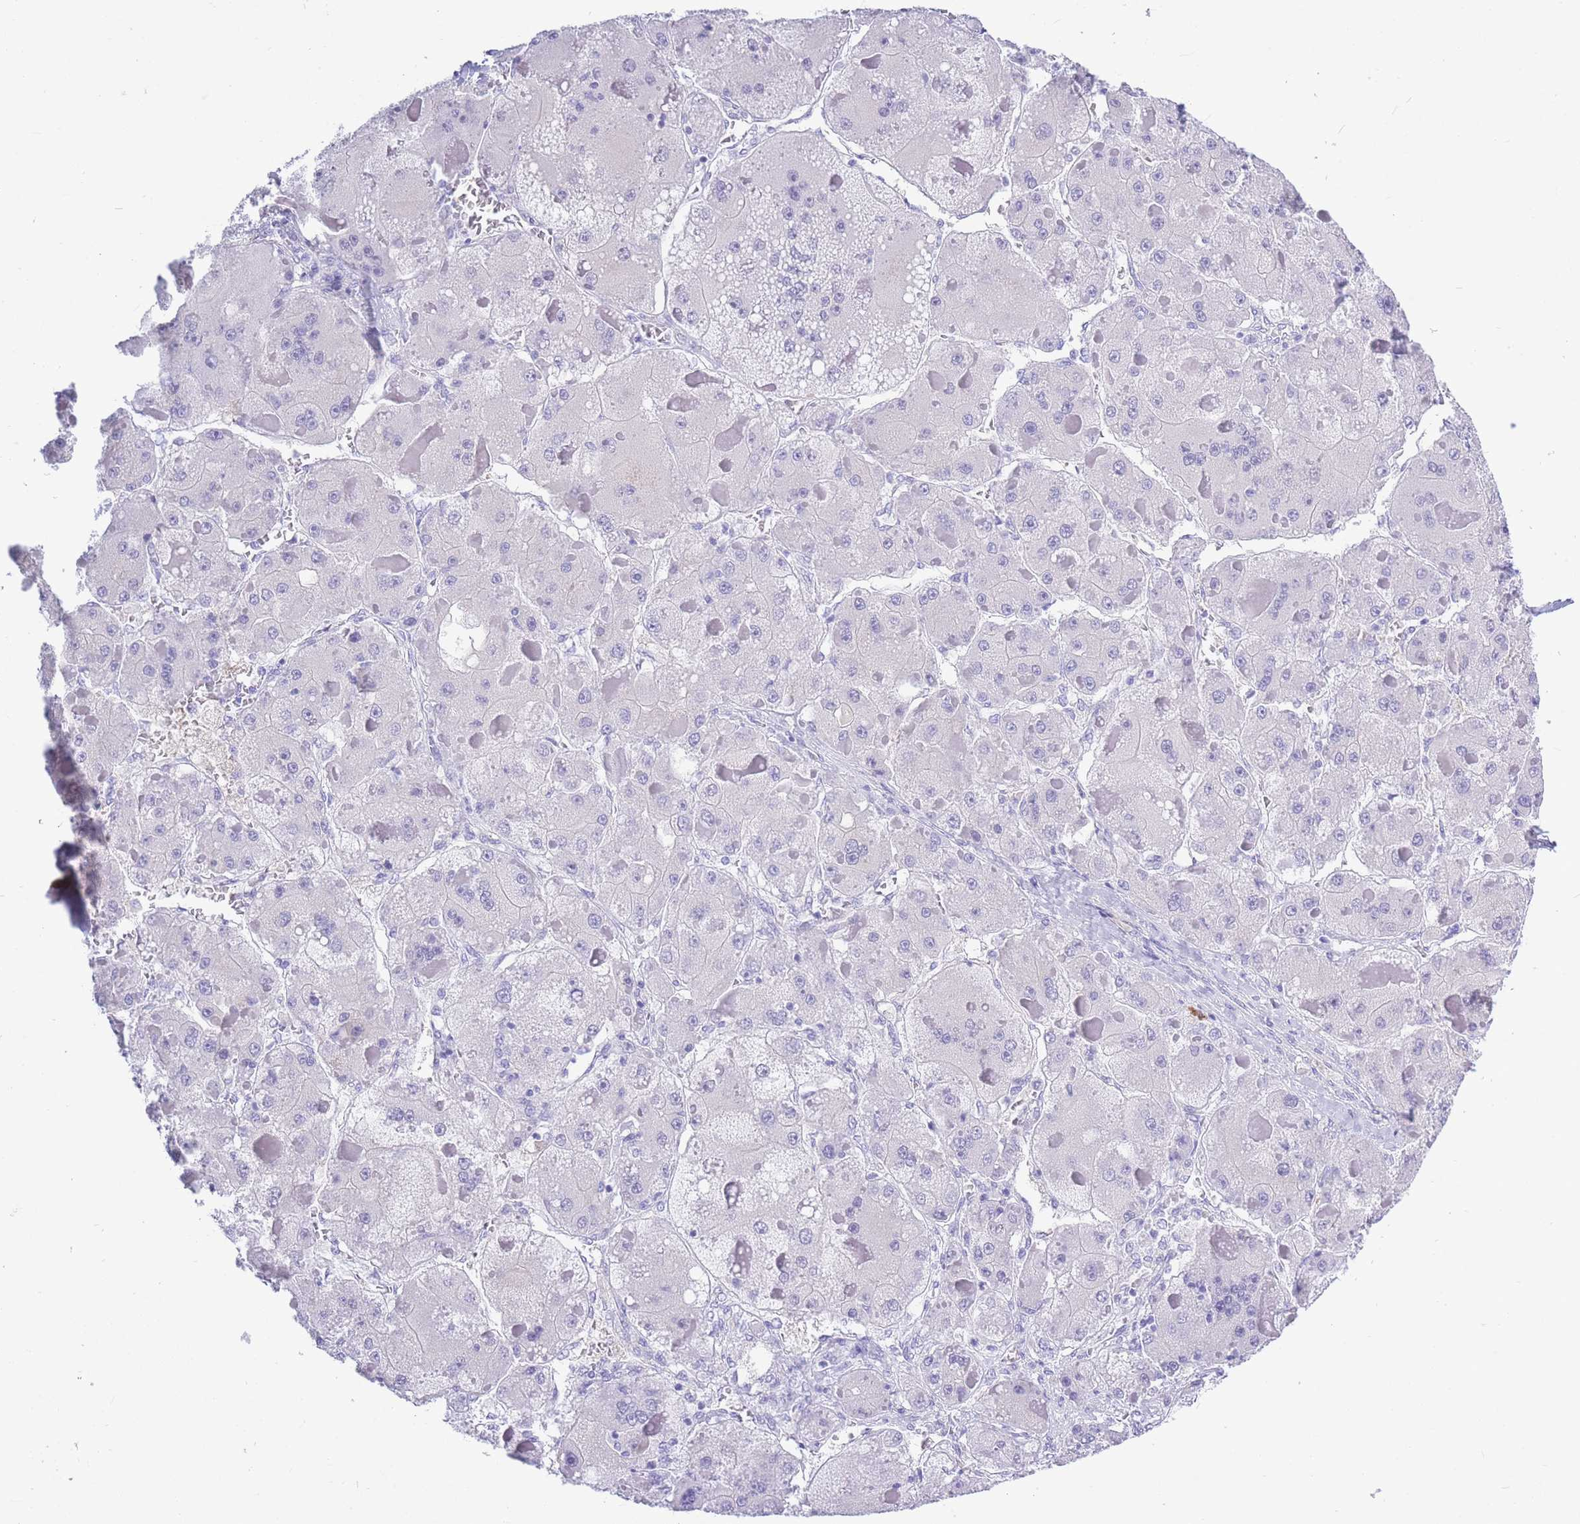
{"staining": {"intensity": "negative", "quantity": "none", "location": "none"}, "tissue": "liver cancer", "cell_type": "Tumor cells", "image_type": "cancer", "snomed": [{"axis": "morphology", "description": "Carcinoma, Hepatocellular, NOS"}, {"axis": "topography", "description": "Liver"}], "caption": "DAB (3,3'-diaminobenzidine) immunohistochemical staining of human liver cancer (hepatocellular carcinoma) demonstrates no significant staining in tumor cells. (DAB immunohistochemistry (IHC) with hematoxylin counter stain).", "gene": "ZFP62", "patient": {"sex": "female", "age": 73}}